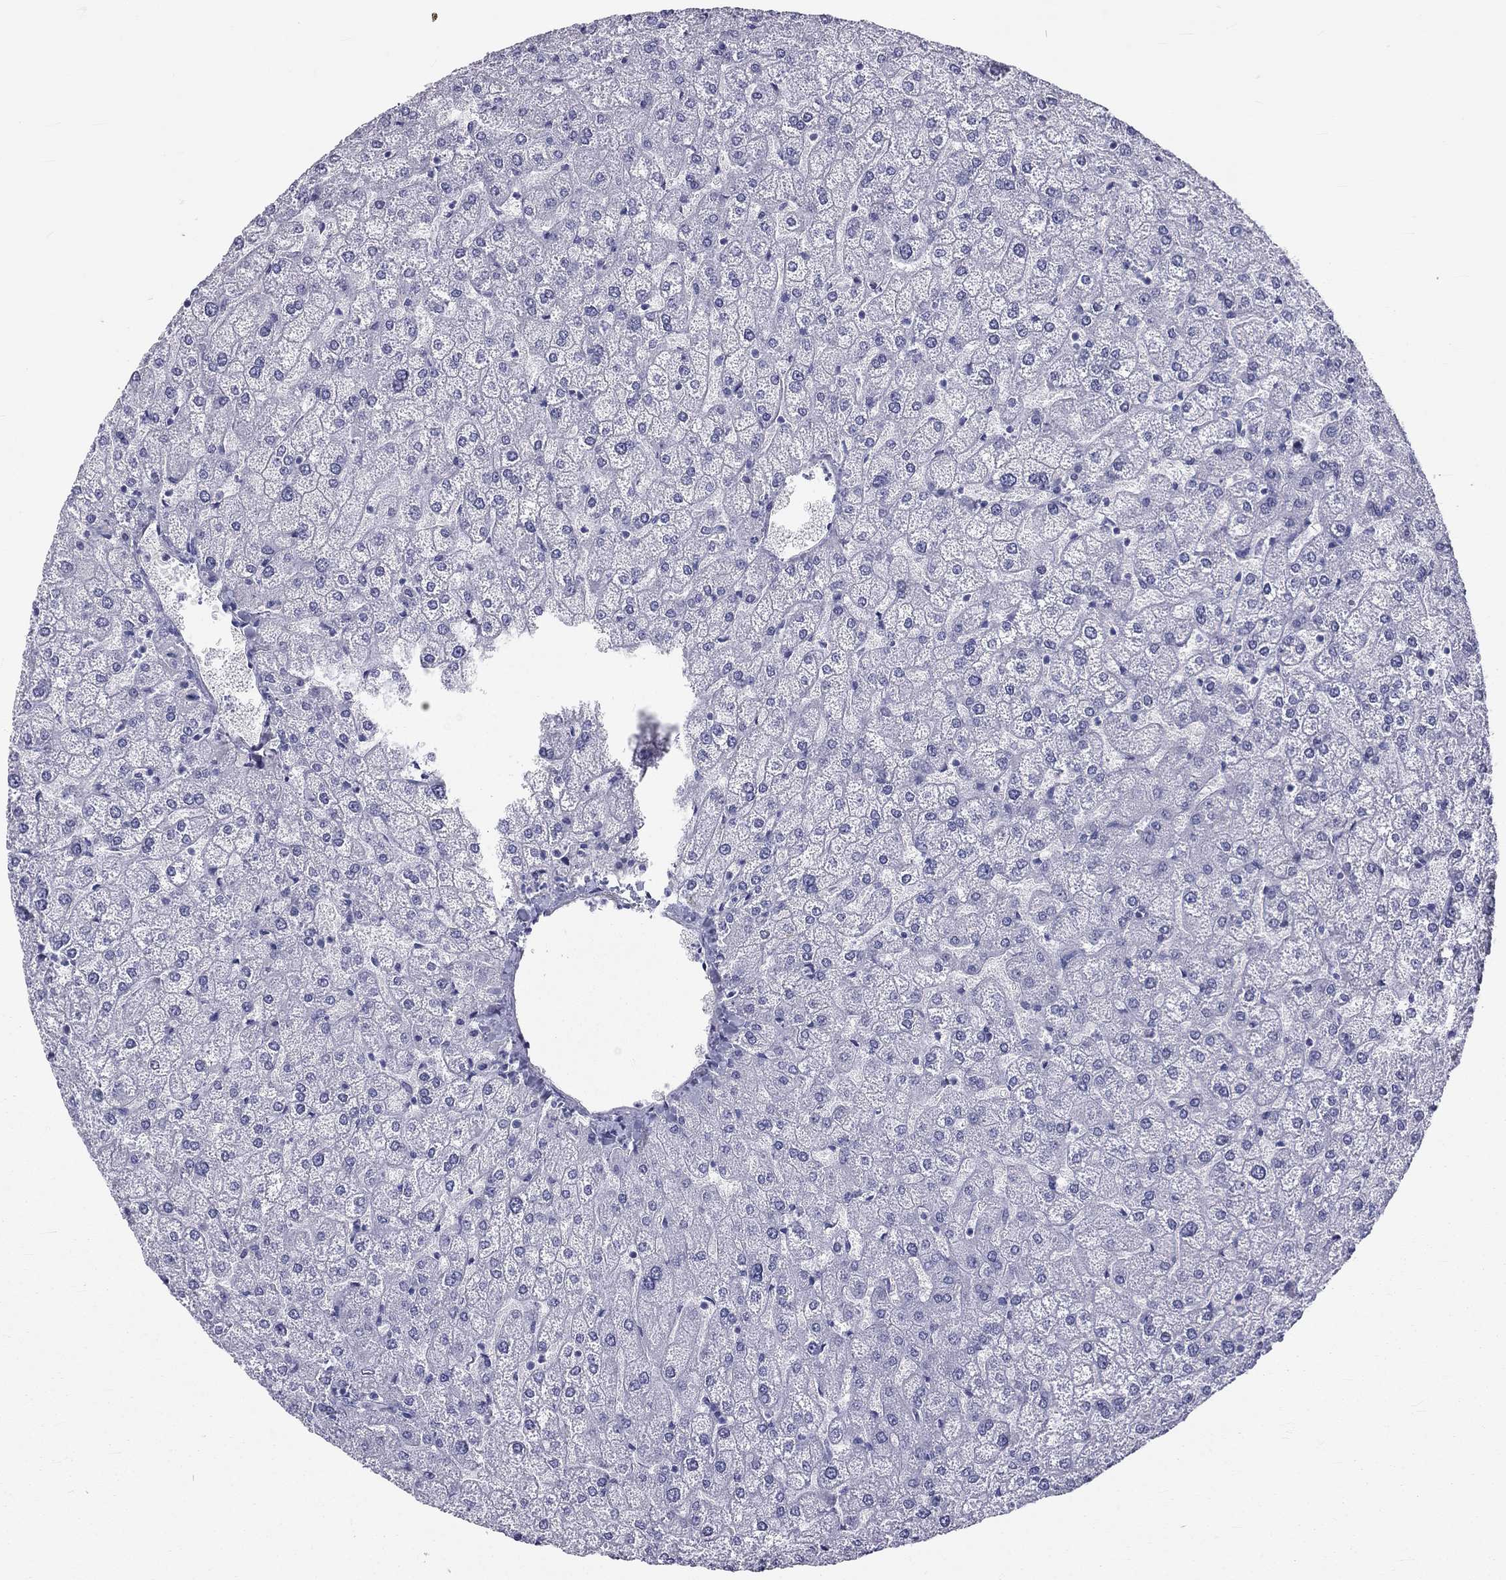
{"staining": {"intensity": "negative", "quantity": "none", "location": "none"}, "tissue": "liver", "cell_type": "Cholangiocytes", "image_type": "normal", "snomed": [{"axis": "morphology", "description": "Normal tissue, NOS"}, {"axis": "topography", "description": "Liver"}], "caption": "DAB (3,3'-diaminobenzidine) immunohistochemical staining of unremarkable human liver exhibits no significant staining in cholangiocytes. Brightfield microscopy of immunohistochemistry (IHC) stained with DAB (brown) and hematoxylin (blue), captured at high magnification.", "gene": "DNALI1", "patient": {"sex": "female", "age": 32}}